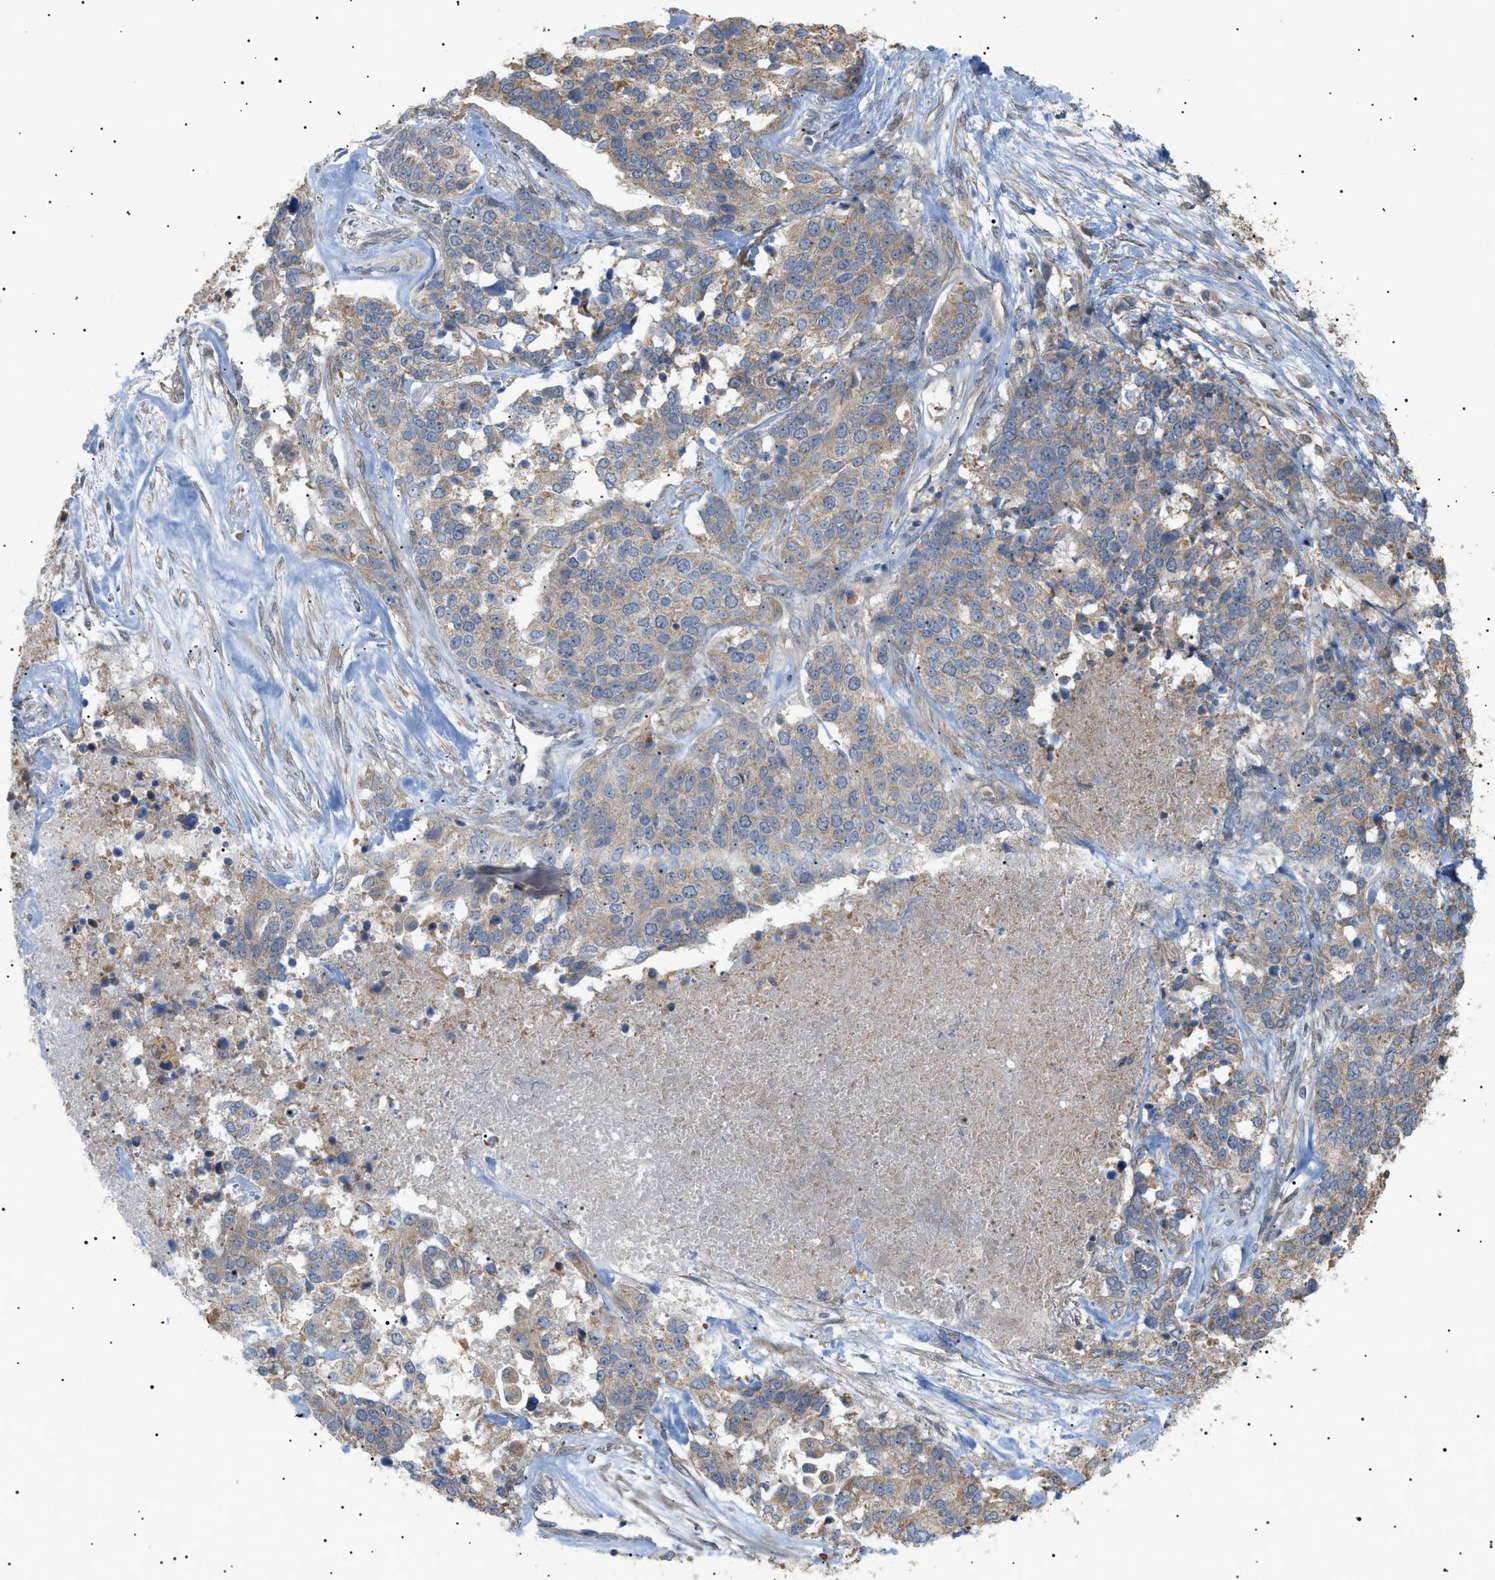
{"staining": {"intensity": "moderate", "quantity": "25%-75%", "location": "cytoplasmic/membranous"}, "tissue": "ovarian cancer", "cell_type": "Tumor cells", "image_type": "cancer", "snomed": [{"axis": "morphology", "description": "Cystadenocarcinoma, serous, NOS"}, {"axis": "topography", "description": "Ovary"}], "caption": "Approximately 25%-75% of tumor cells in ovarian serous cystadenocarcinoma display moderate cytoplasmic/membranous protein positivity as visualized by brown immunohistochemical staining.", "gene": "IRS2", "patient": {"sex": "female", "age": 44}}